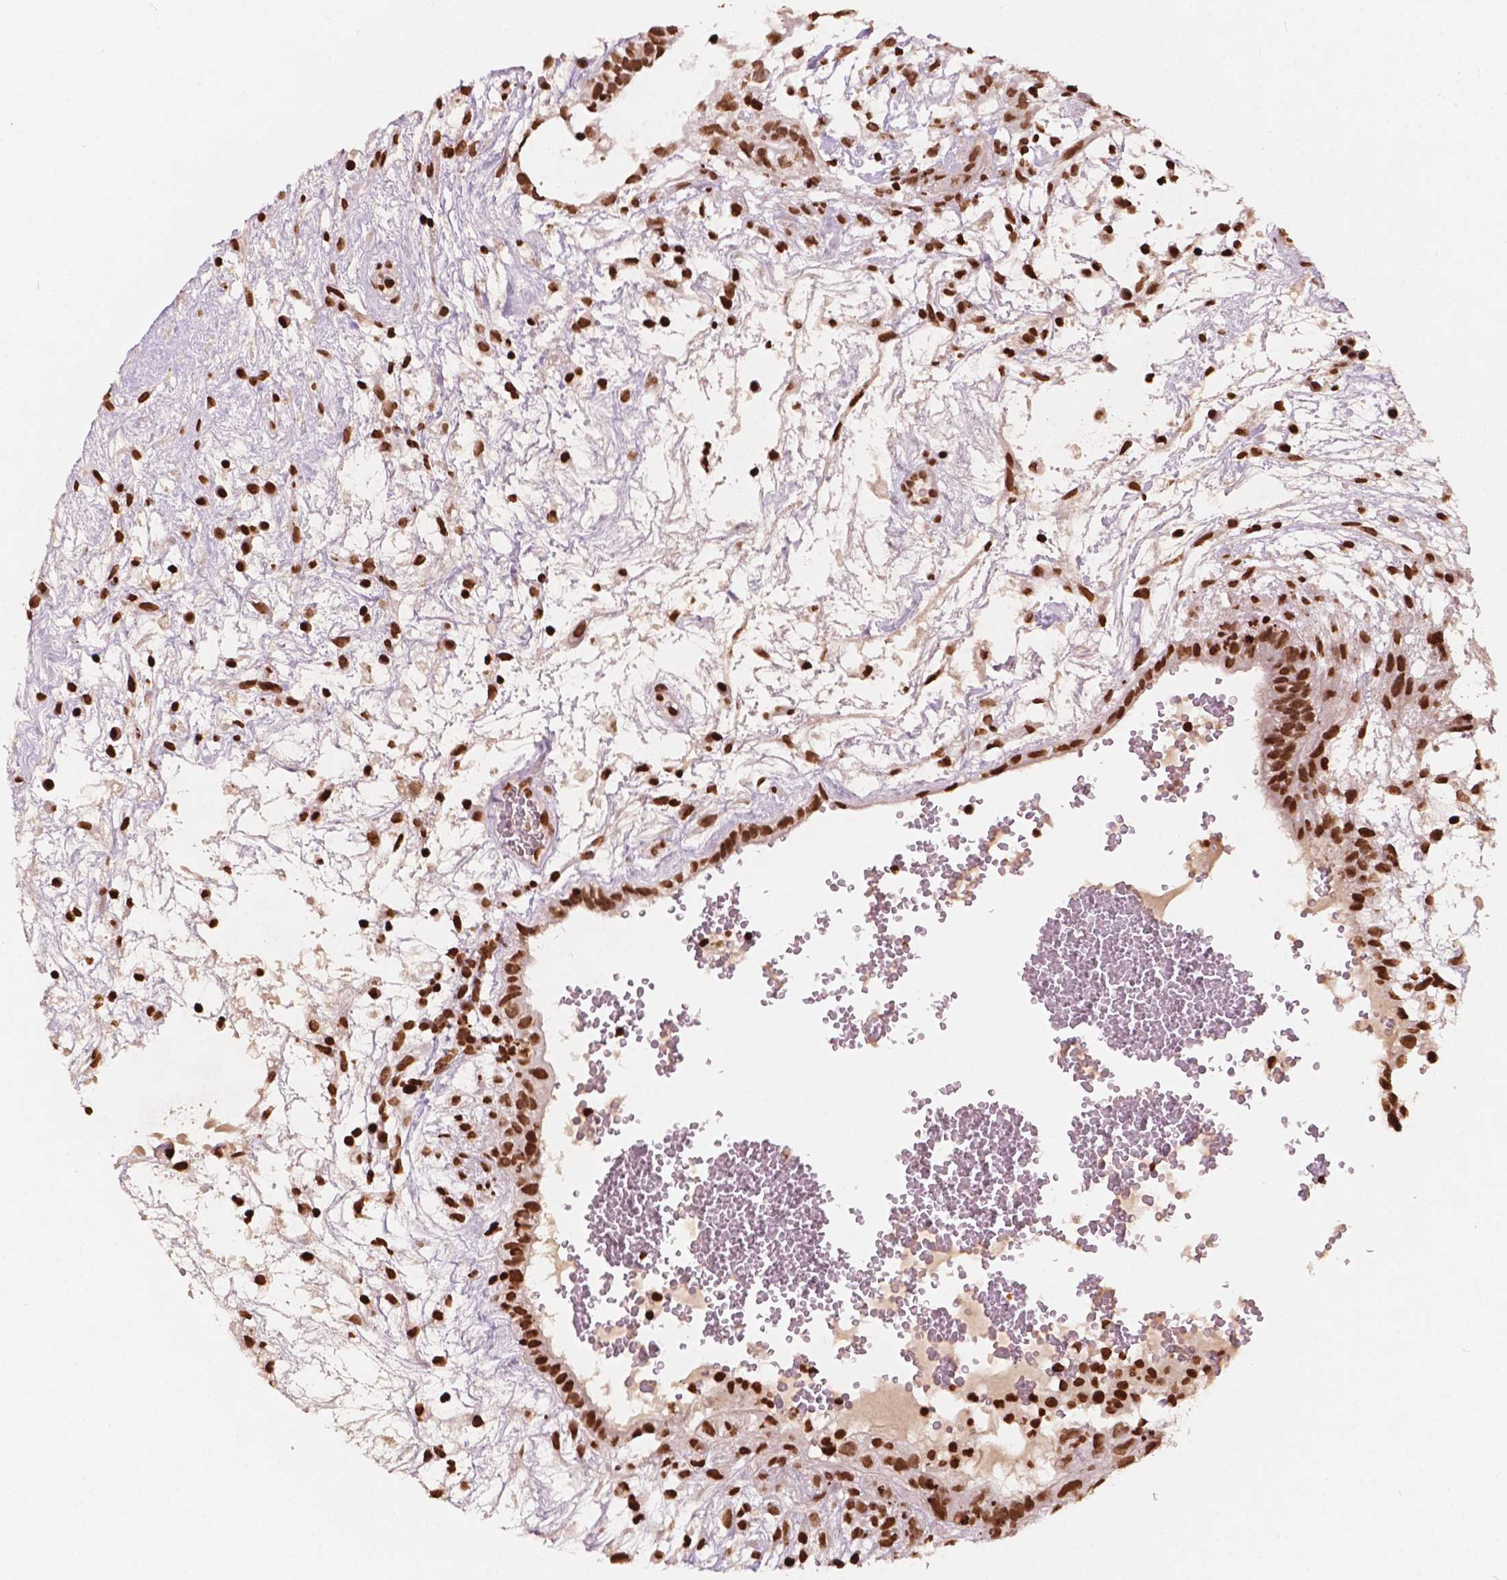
{"staining": {"intensity": "strong", "quantity": ">75%", "location": "nuclear"}, "tissue": "testis cancer", "cell_type": "Tumor cells", "image_type": "cancer", "snomed": [{"axis": "morphology", "description": "Normal tissue, NOS"}, {"axis": "morphology", "description": "Carcinoma, Embryonal, NOS"}, {"axis": "topography", "description": "Testis"}], "caption": "Immunohistochemistry (IHC) micrograph of human testis embryonal carcinoma stained for a protein (brown), which demonstrates high levels of strong nuclear staining in approximately >75% of tumor cells.", "gene": "H3C7", "patient": {"sex": "male", "age": 32}}